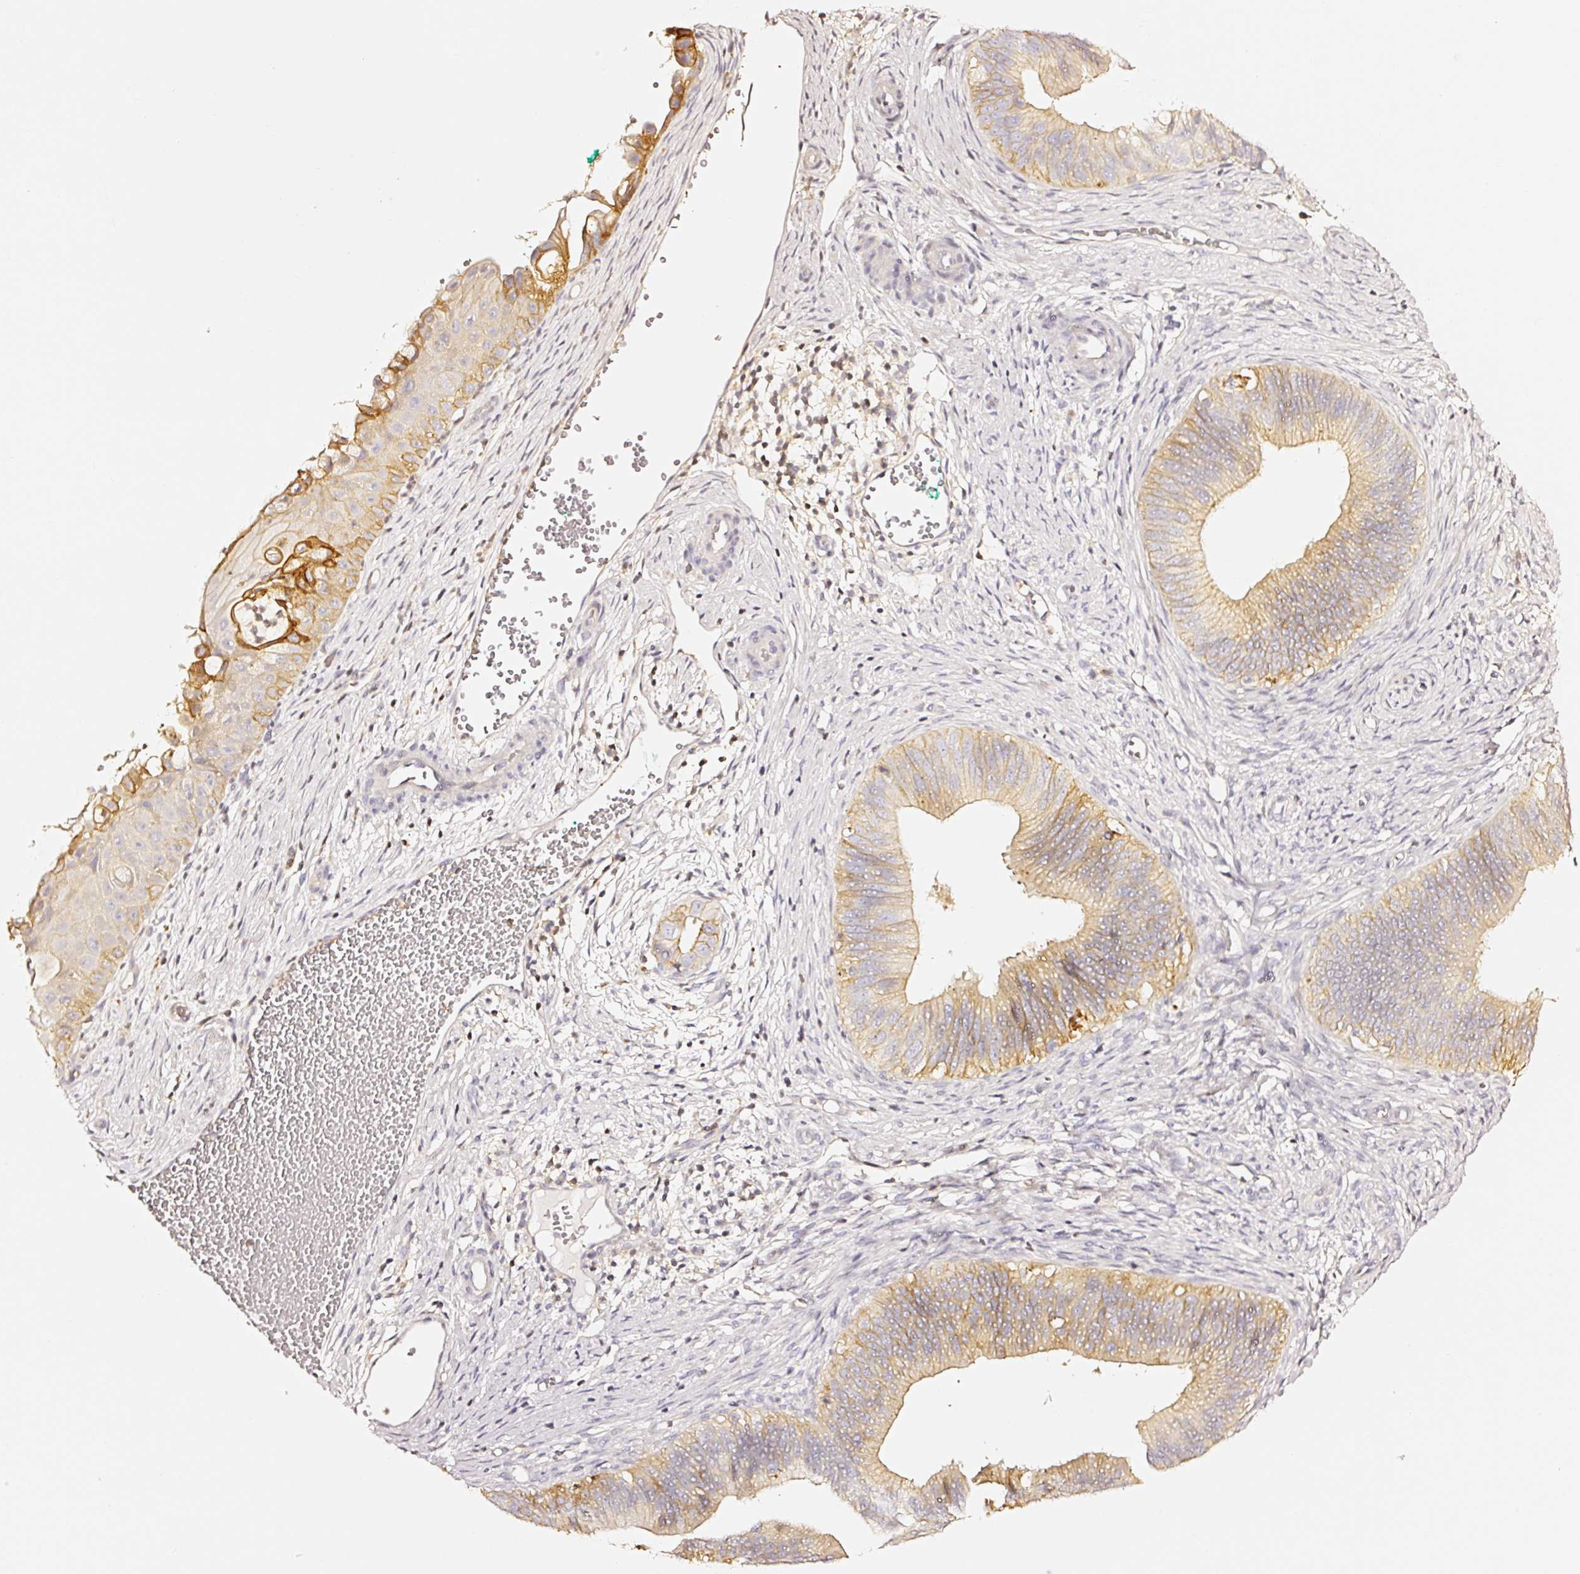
{"staining": {"intensity": "moderate", "quantity": "25%-75%", "location": "cytoplasmic/membranous"}, "tissue": "cervical cancer", "cell_type": "Tumor cells", "image_type": "cancer", "snomed": [{"axis": "morphology", "description": "Adenocarcinoma, NOS"}, {"axis": "topography", "description": "Cervix"}], "caption": "Immunohistochemical staining of cervical cancer (adenocarcinoma) shows moderate cytoplasmic/membranous protein positivity in approximately 25%-75% of tumor cells.", "gene": "CD47", "patient": {"sex": "female", "age": 42}}